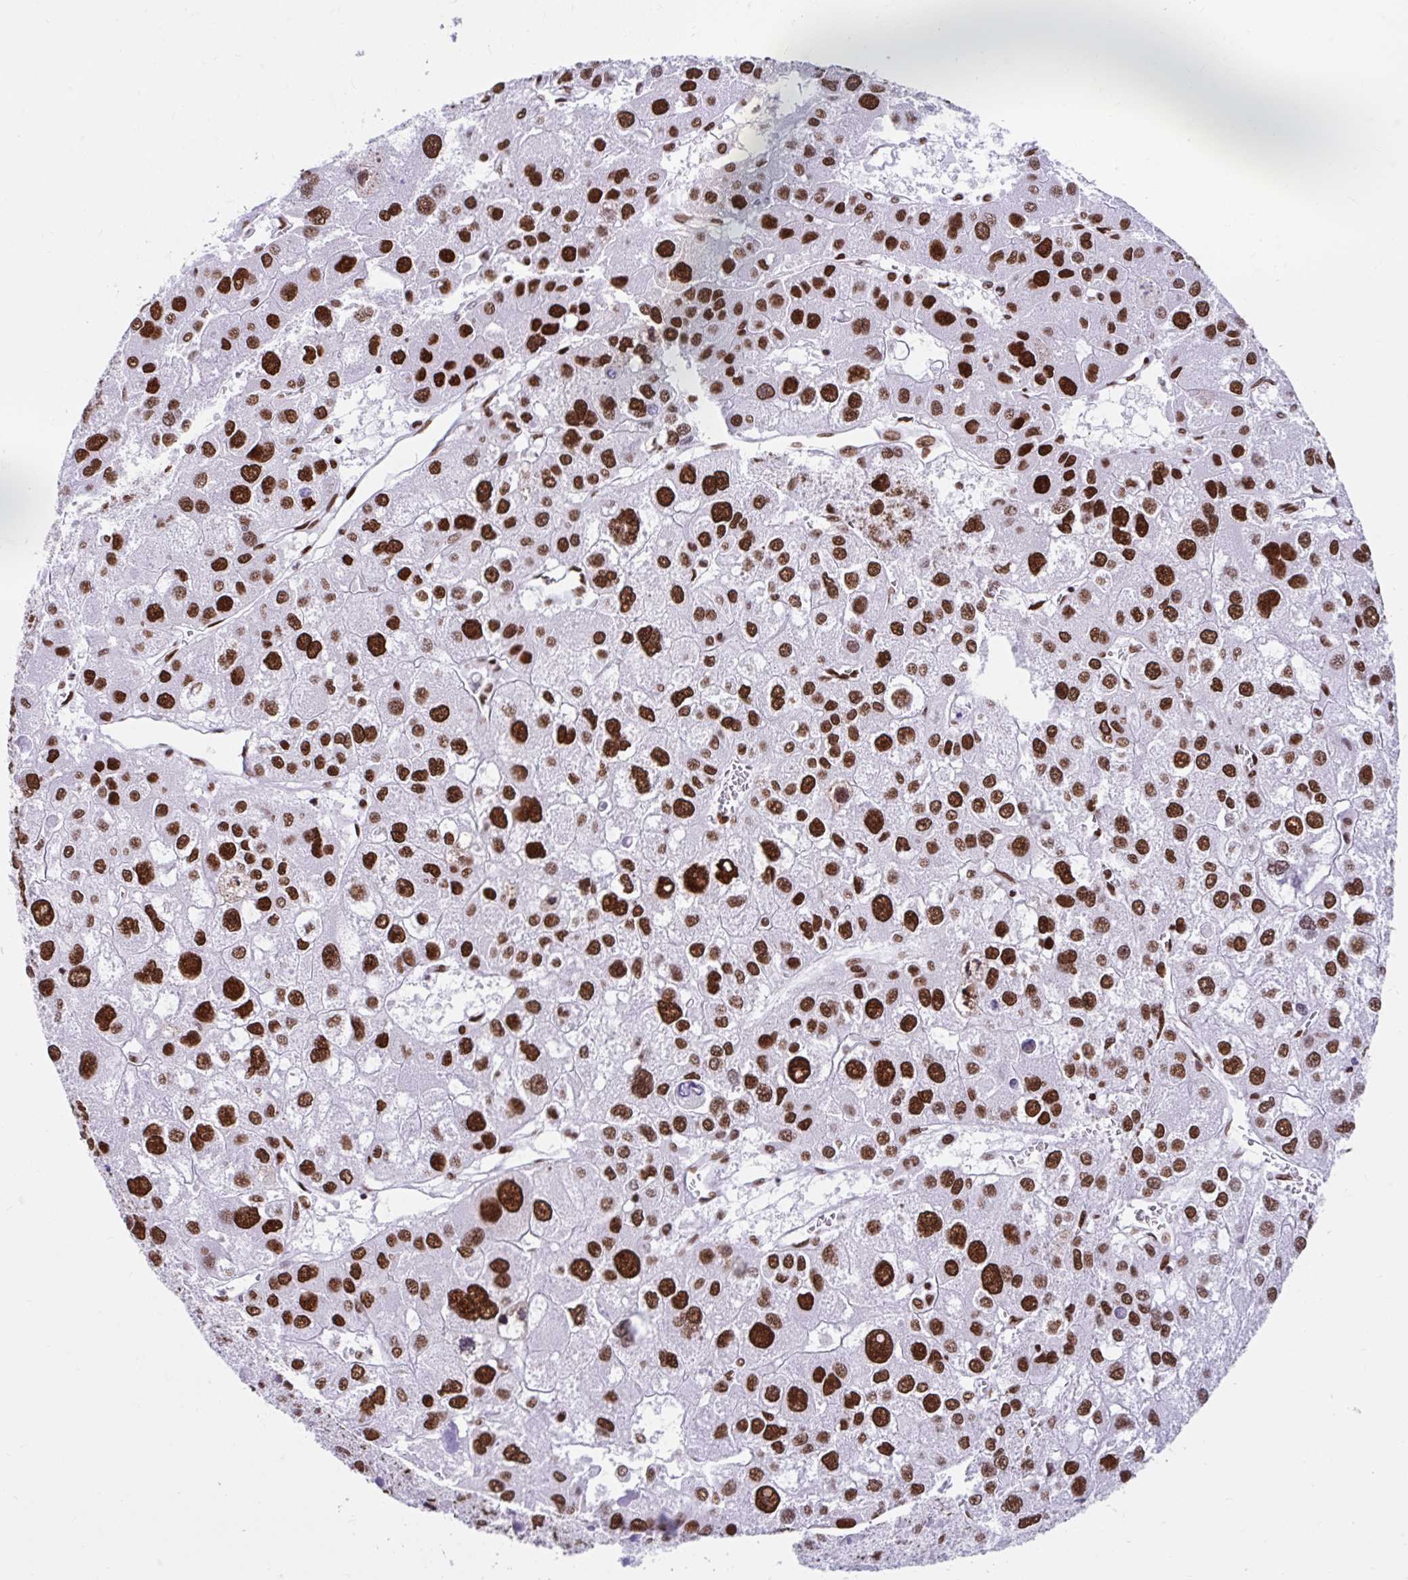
{"staining": {"intensity": "strong", "quantity": ">75%", "location": "nuclear"}, "tissue": "liver cancer", "cell_type": "Tumor cells", "image_type": "cancer", "snomed": [{"axis": "morphology", "description": "Carcinoma, Hepatocellular, NOS"}, {"axis": "topography", "description": "Liver"}], "caption": "This micrograph shows immunohistochemistry (IHC) staining of human liver hepatocellular carcinoma, with high strong nuclear staining in approximately >75% of tumor cells.", "gene": "KHDRBS1", "patient": {"sex": "male", "age": 73}}